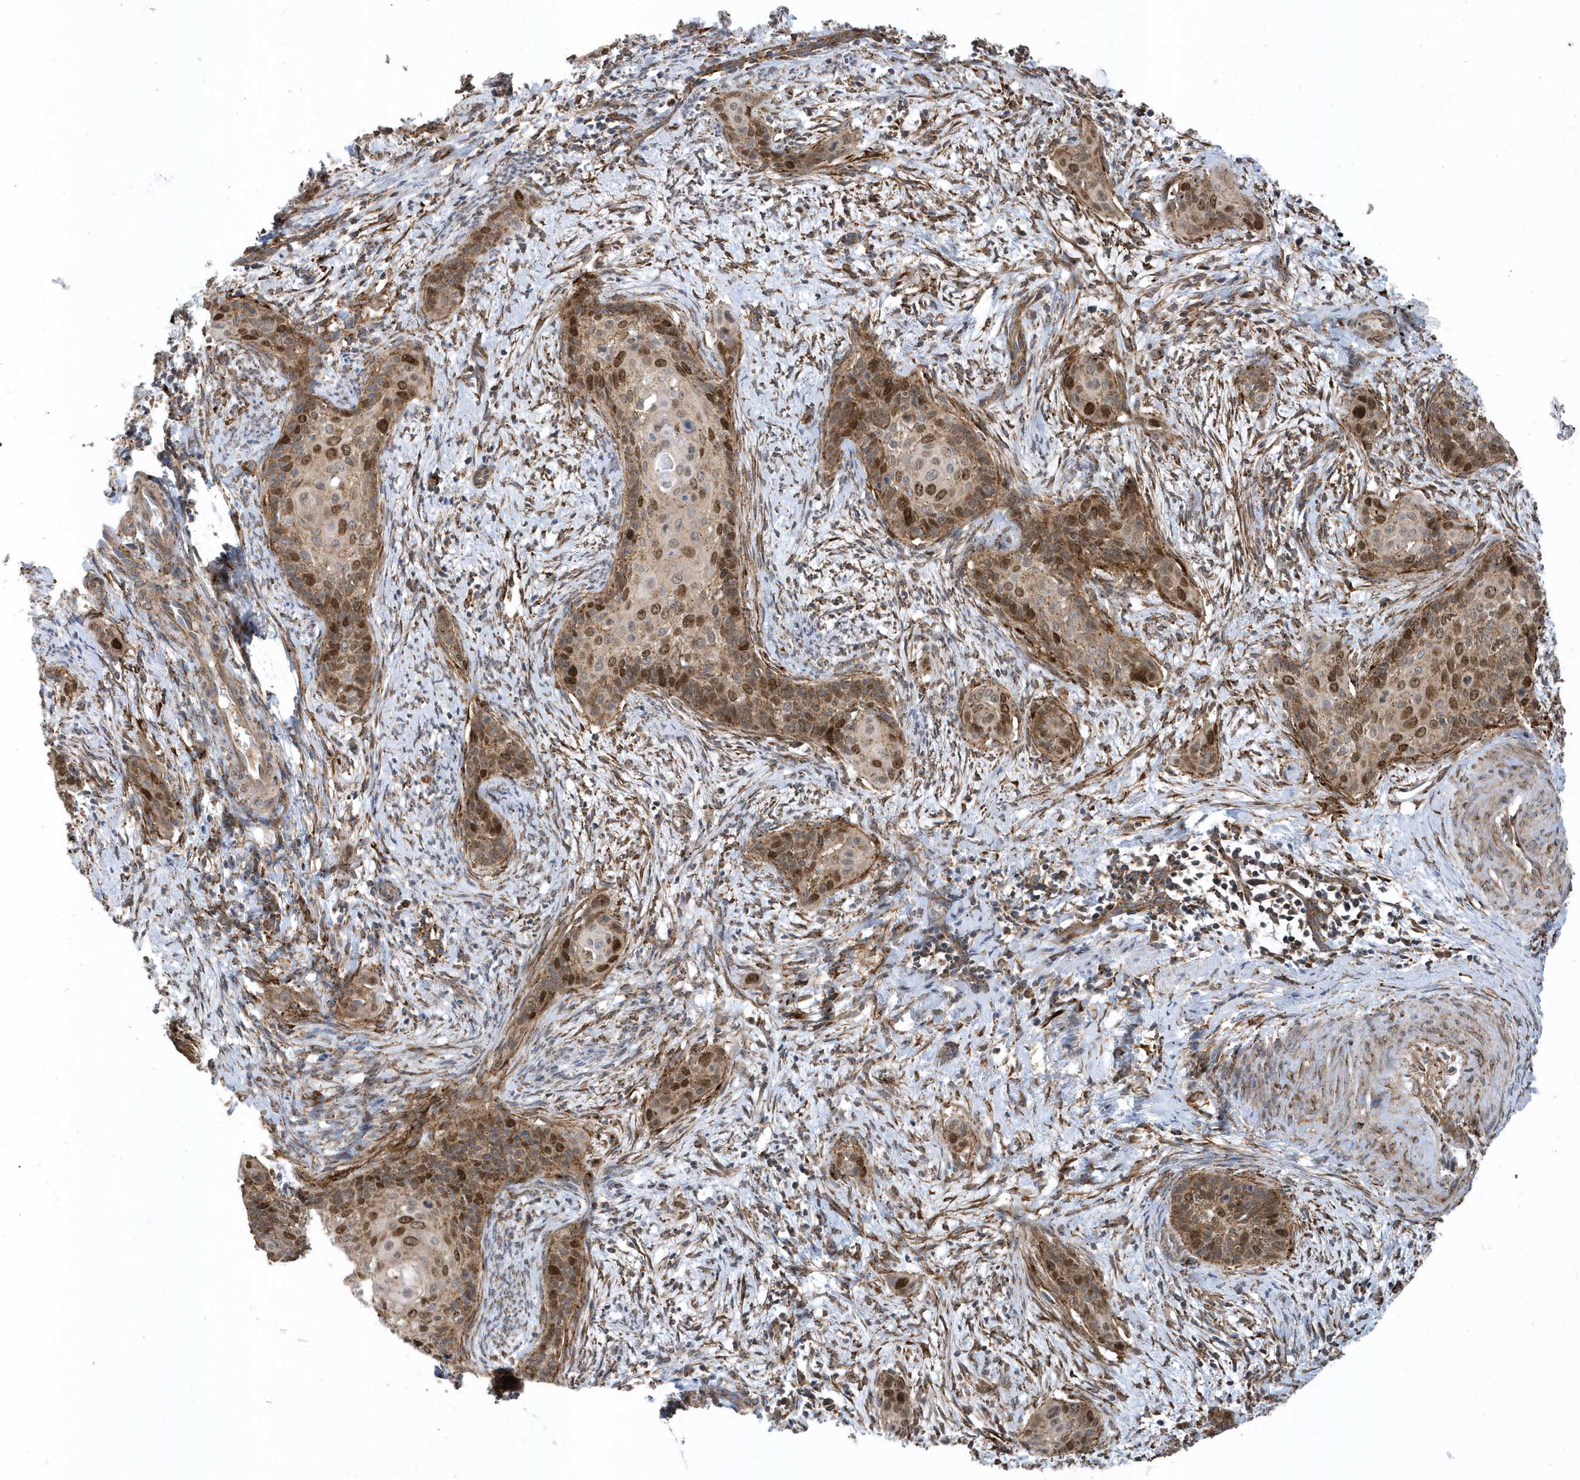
{"staining": {"intensity": "moderate", "quantity": ">75%", "location": "cytoplasmic/membranous,nuclear"}, "tissue": "cervical cancer", "cell_type": "Tumor cells", "image_type": "cancer", "snomed": [{"axis": "morphology", "description": "Squamous cell carcinoma, NOS"}, {"axis": "topography", "description": "Cervix"}], "caption": "DAB immunohistochemical staining of cervical cancer reveals moderate cytoplasmic/membranous and nuclear protein staining in approximately >75% of tumor cells.", "gene": "HRH4", "patient": {"sex": "female", "age": 33}}